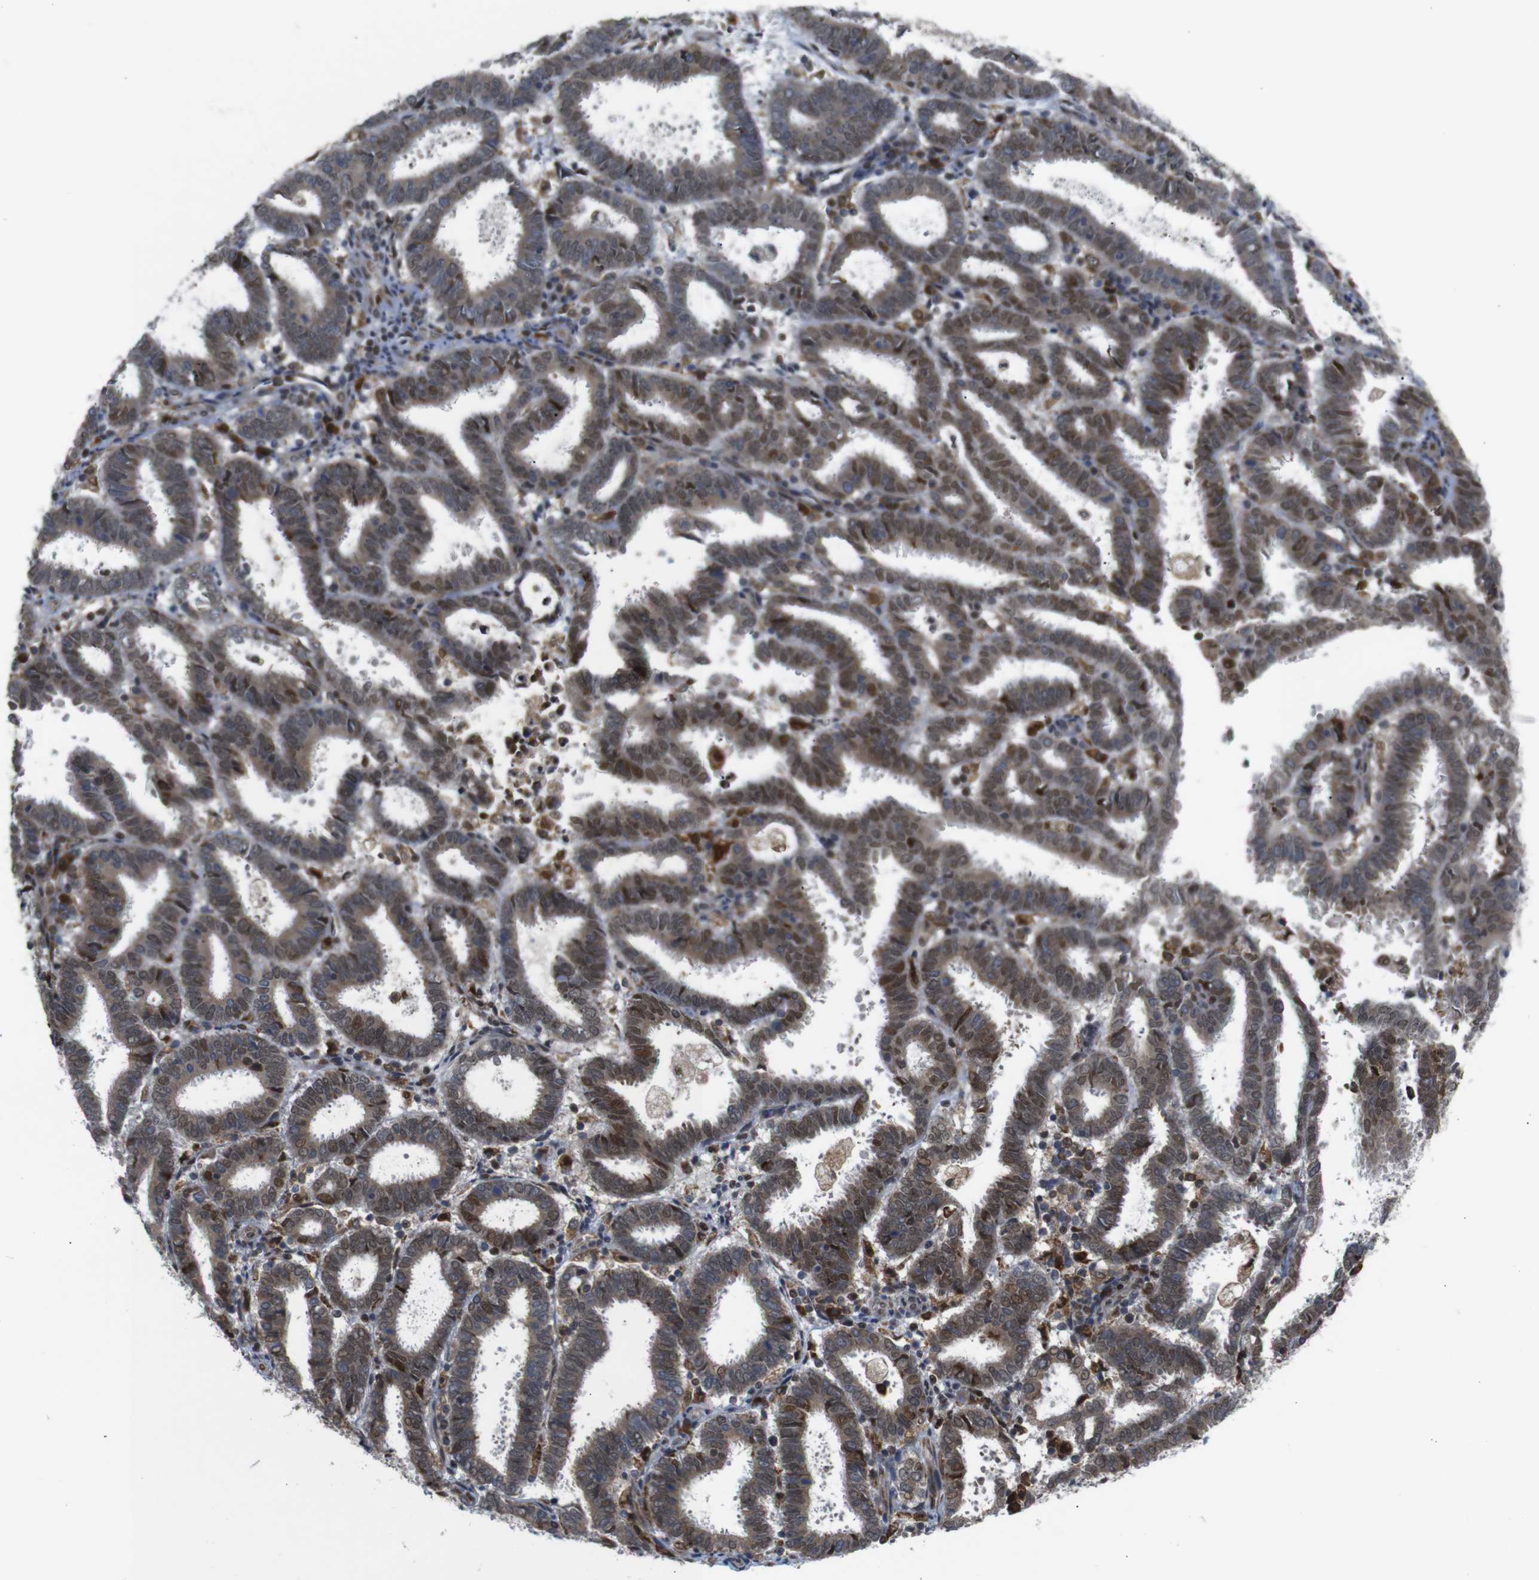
{"staining": {"intensity": "moderate", "quantity": ">75%", "location": "cytoplasmic/membranous,nuclear"}, "tissue": "endometrial cancer", "cell_type": "Tumor cells", "image_type": "cancer", "snomed": [{"axis": "morphology", "description": "Adenocarcinoma, NOS"}, {"axis": "topography", "description": "Uterus"}], "caption": "Protein staining of endometrial adenocarcinoma tissue displays moderate cytoplasmic/membranous and nuclear expression in approximately >75% of tumor cells.", "gene": "PTPN1", "patient": {"sex": "female", "age": 83}}